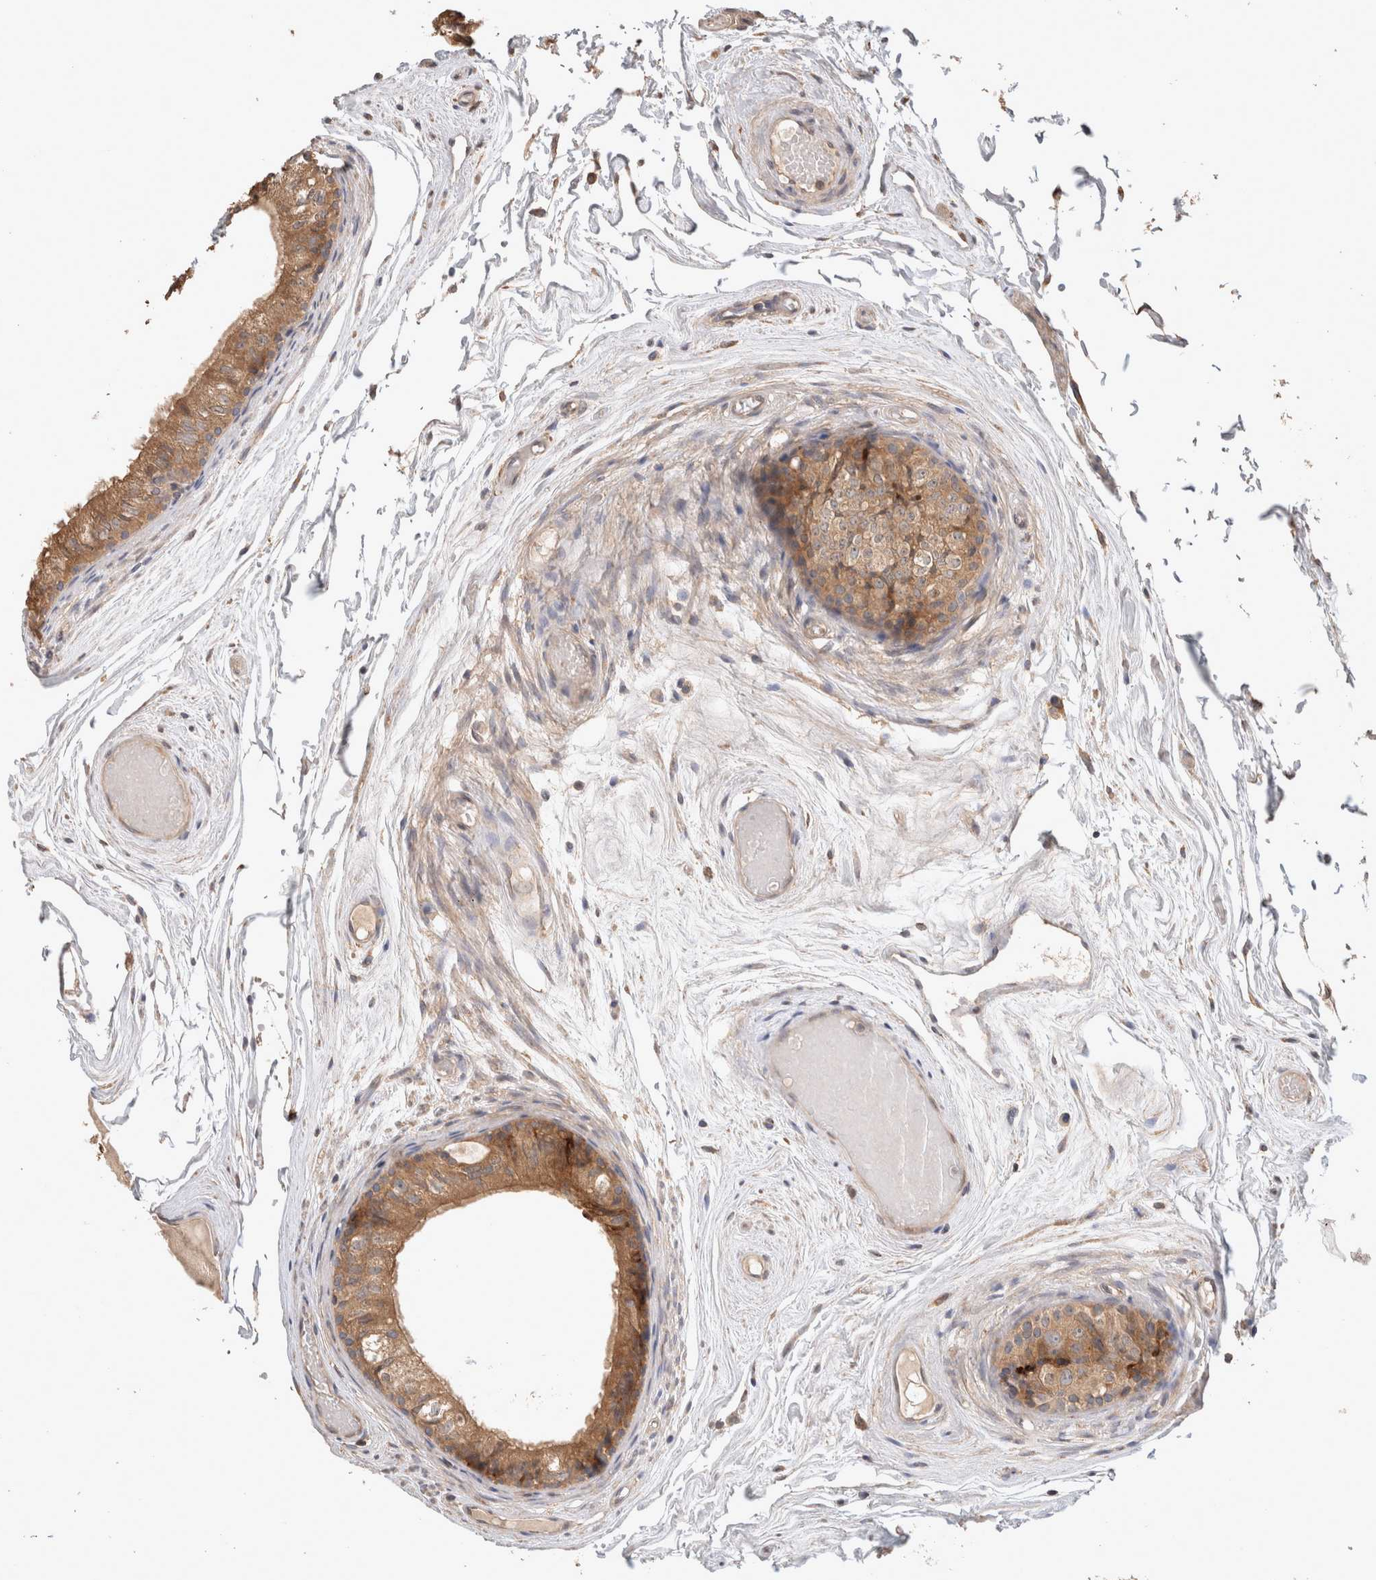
{"staining": {"intensity": "strong", "quantity": ">75%", "location": "cytoplasmic/membranous"}, "tissue": "epididymis", "cell_type": "Glandular cells", "image_type": "normal", "snomed": [{"axis": "morphology", "description": "Normal tissue, NOS"}, {"axis": "topography", "description": "Epididymis"}], "caption": "Protein analysis of benign epididymis shows strong cytoplasmic/membranous expression in about >75% of glandular cells. Nuclei are stained in blue.", "gene": "HROB", "patient": {"sex": "male", "age": 79}}